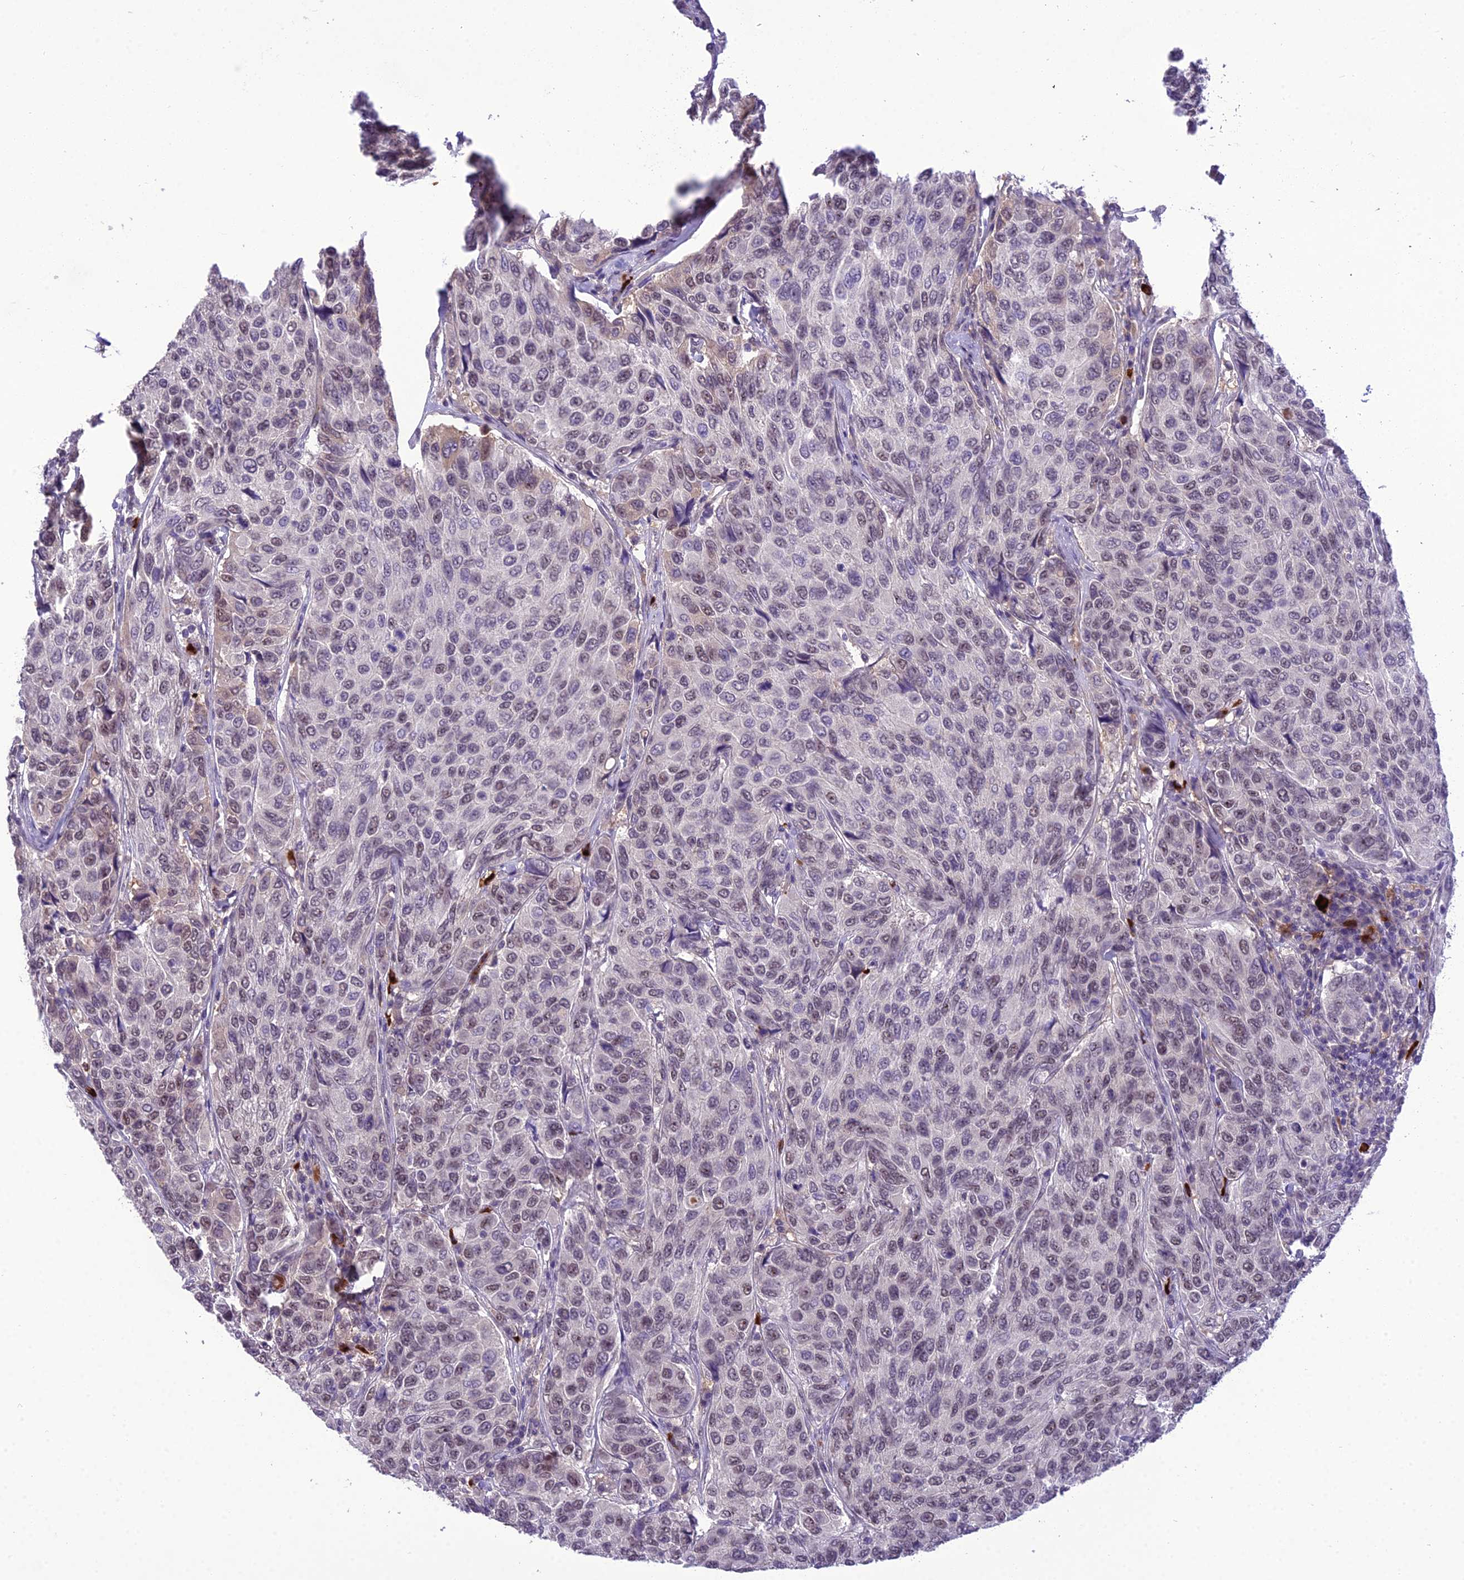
{"staining": {"intensity": "moderate", "quantity": ">75%", "location": "nuclear"}, "tissue": "breast cancer", "cell_type": "Tumor cells", "image_type": "cancer", "snomed": [{"axis": "morphology", "description": "Duct carcinoma"}, {"axis": "topography", "description": "Breast"}], "caption": "Immunohistochemistry (IHC) (DAB (3,3'-diaminobenzidine)) staining of breast intraductal carcinoma displays moderate nuclear protein staining in about >75% of tumor cells.", "gene": "SH3RF3", "patient": {"sex": "female", "age": 55}}